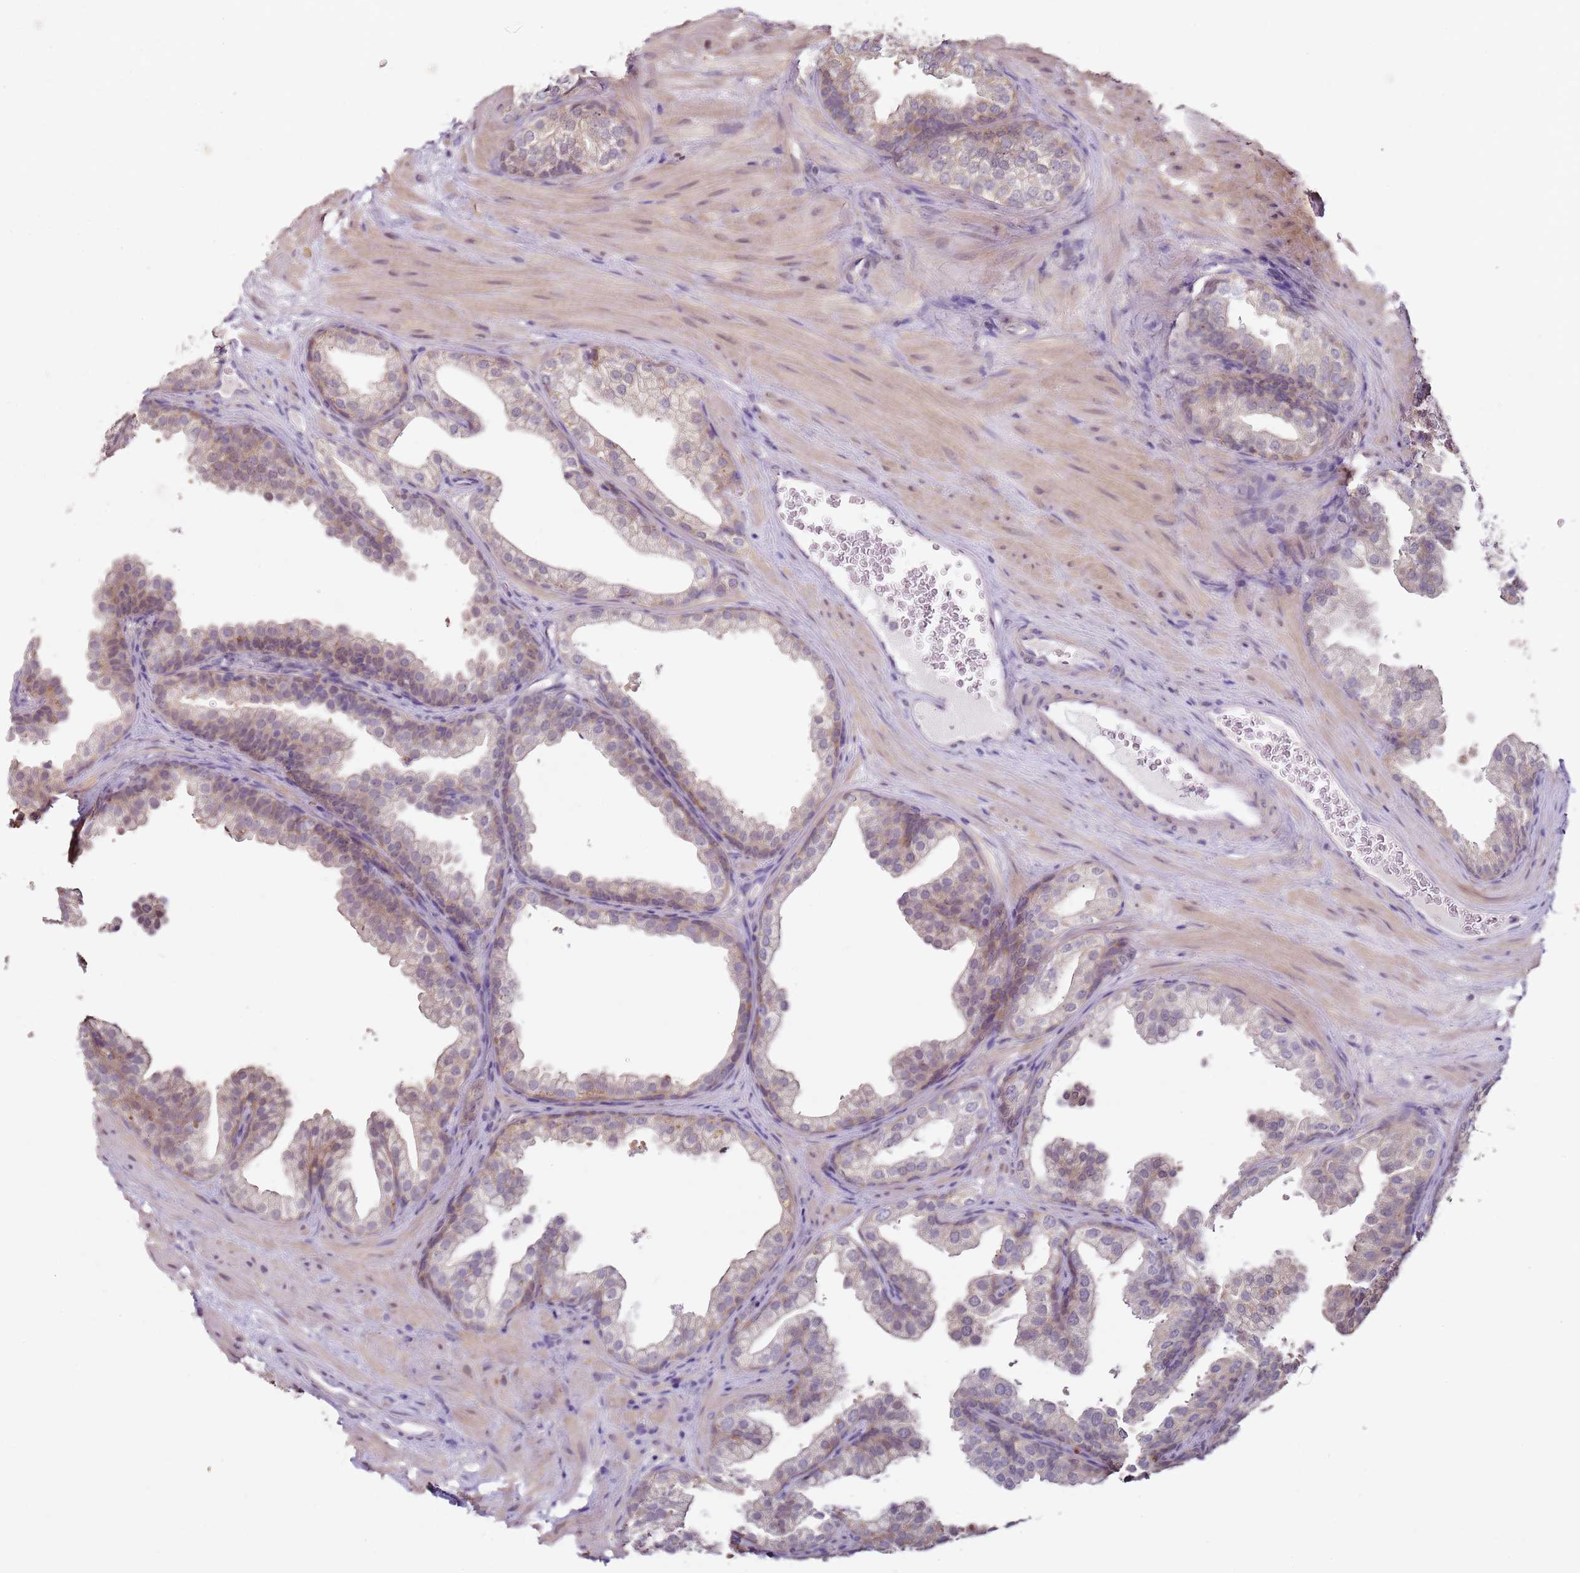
{"staining": {"intensity": "weak", "quantity": "<25%", "location": "cytoplasmic/membranous"}, "tissue": "prostate", "cell_type": "Glandular cells", "image_type": "normal", "snomed": [{"axis": "morphology", "description": "Normal tissue, NOS"}, {"axis": "topography", "description": "Prostate"}], "caption": "Glandular cells show no significant protein positivity in benign prostate.", "gene": "MDH1", "patient": {"sex": "male", "age": 37}}